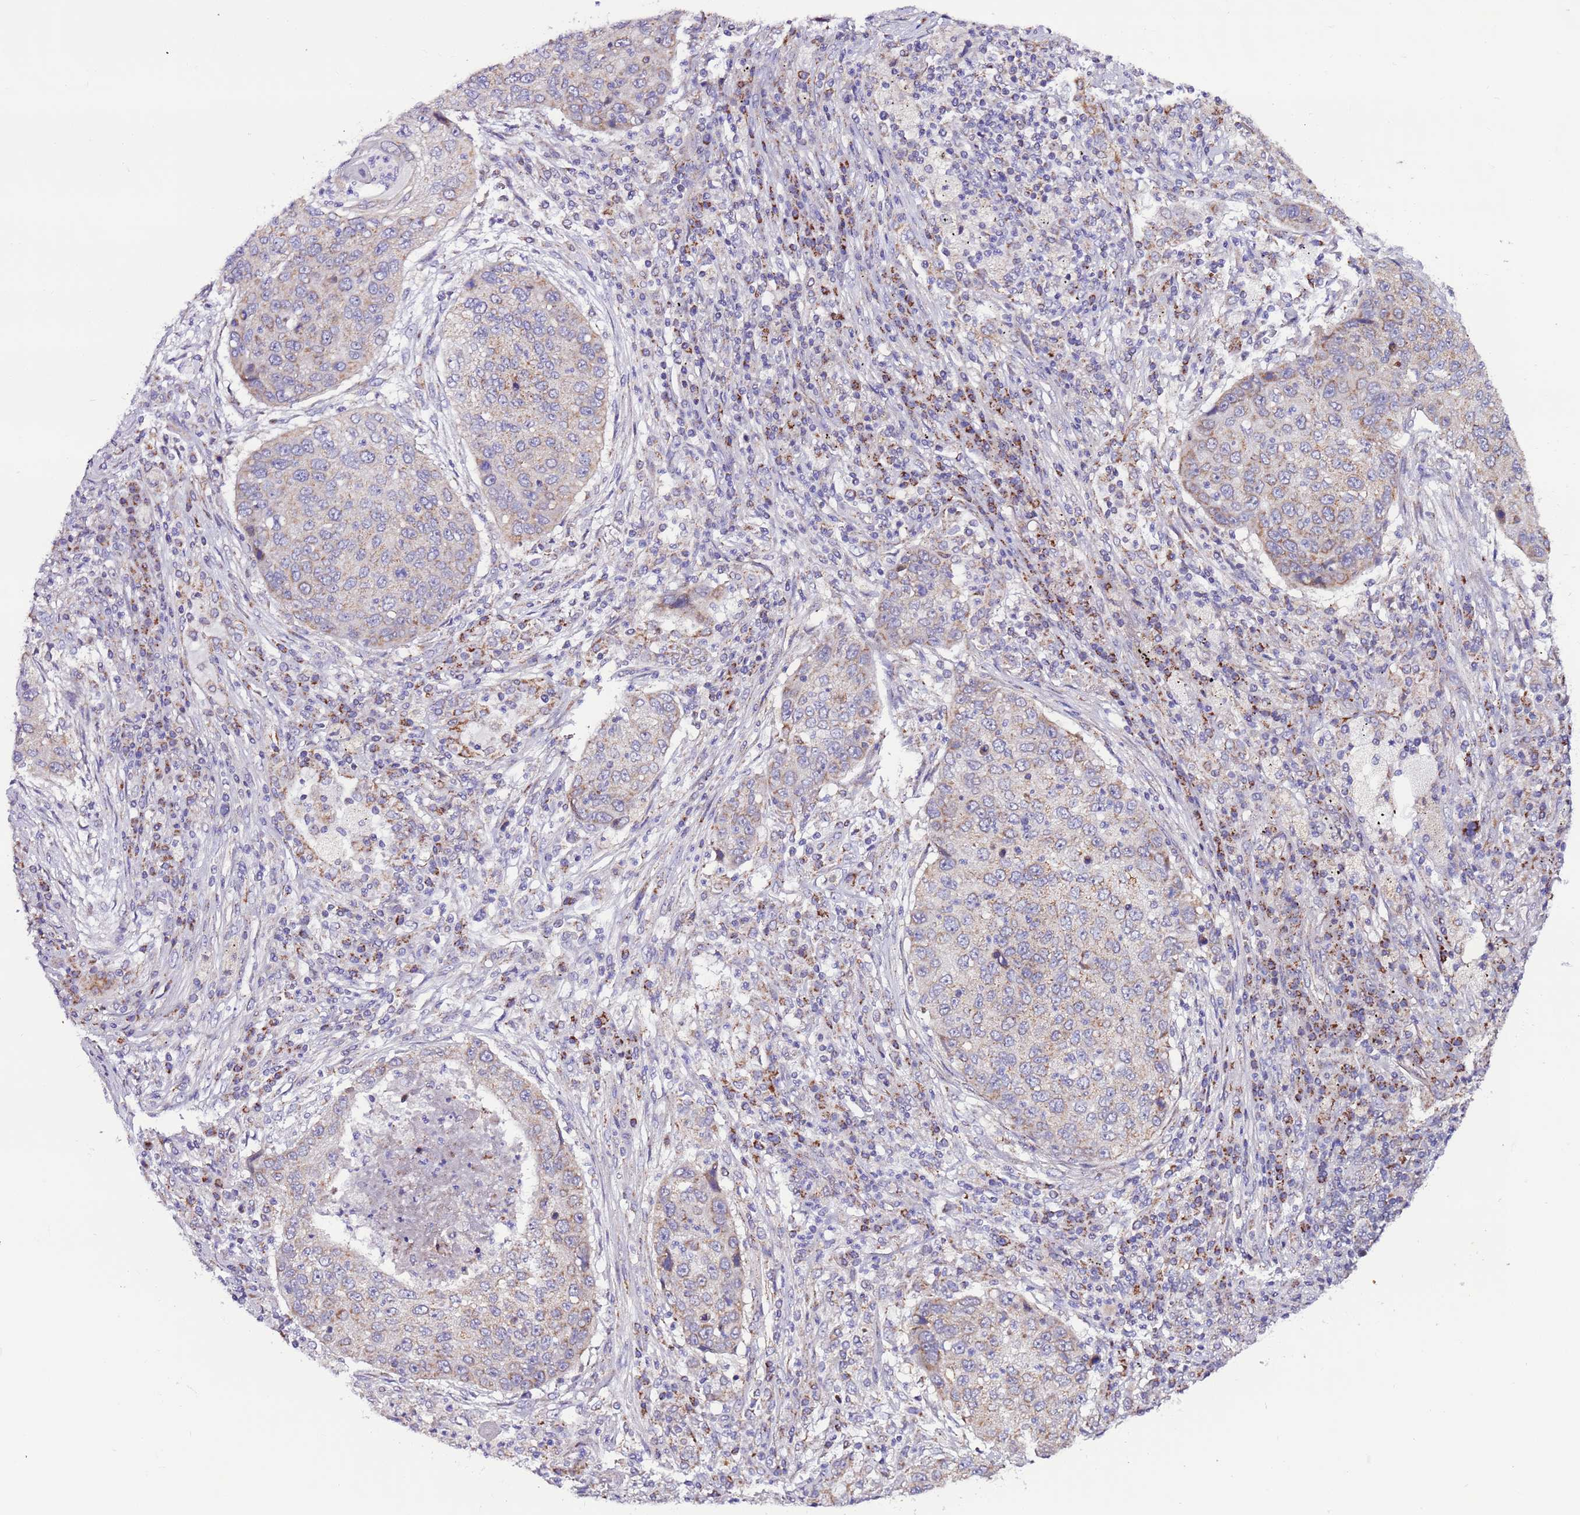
{"staining": {"intensity": "weak", "quantity": "25%-75%", "location": "cytoplasmic/membranous"}, "tissue": "lung cancer", "cell_type": "Tumor cells", "image_type": "cancer", "snomed": [{"axis": "morphology", "description": "Squamous cell carcinoma, NOS"}, {"axis": "topography", "description": "Lung"}], "caption": "Protein staining exhibits weak cytoplasmic/membranous positivity in approximately 25%-75% of tumor cells in lung cancer (squamous cell carcinoma).", "gene": "UEVLD", "patient": {"sex": "female", "age": 63}}